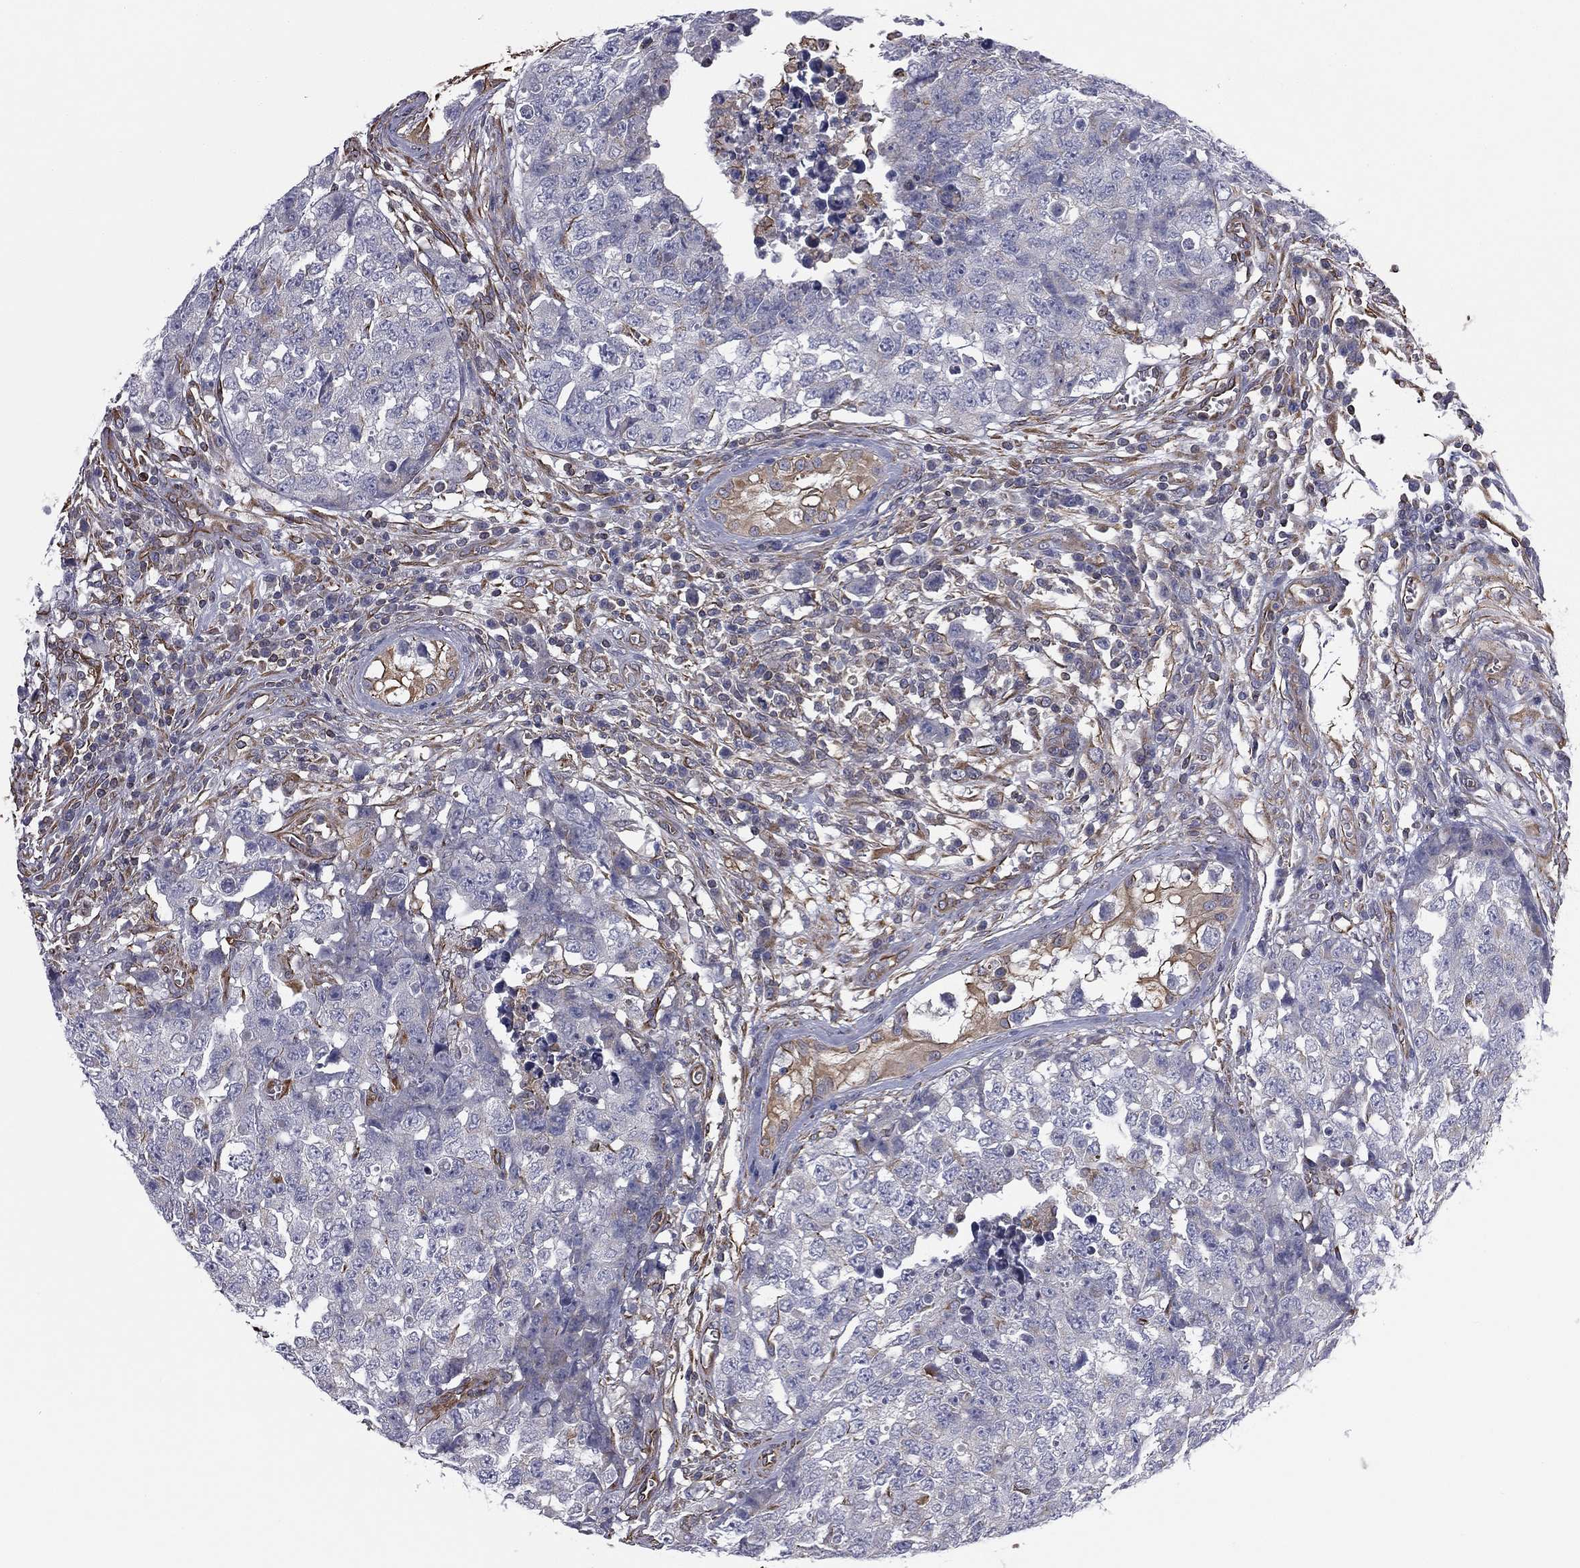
{"staining": {"intensity": "negative", "quantity": "none", "location": "none"}, "tissue": "testis cancer", "cell_type": "Tumor cells", "image_type": "cancer", "snomed": [{"axis": "morphology", "description": "Carcinoma, Embryonal, NOS"}, {"axis": "topography", "description": "Testis"}], "caption": "DAB (3,3'-diaminobenzidine) immunohistochemical staining of human testis embryonal carcinoma displays no significant positivity in tumor cells.", "gene": "SCUBE1", "patient": {"sex": "male", "age": 23}}